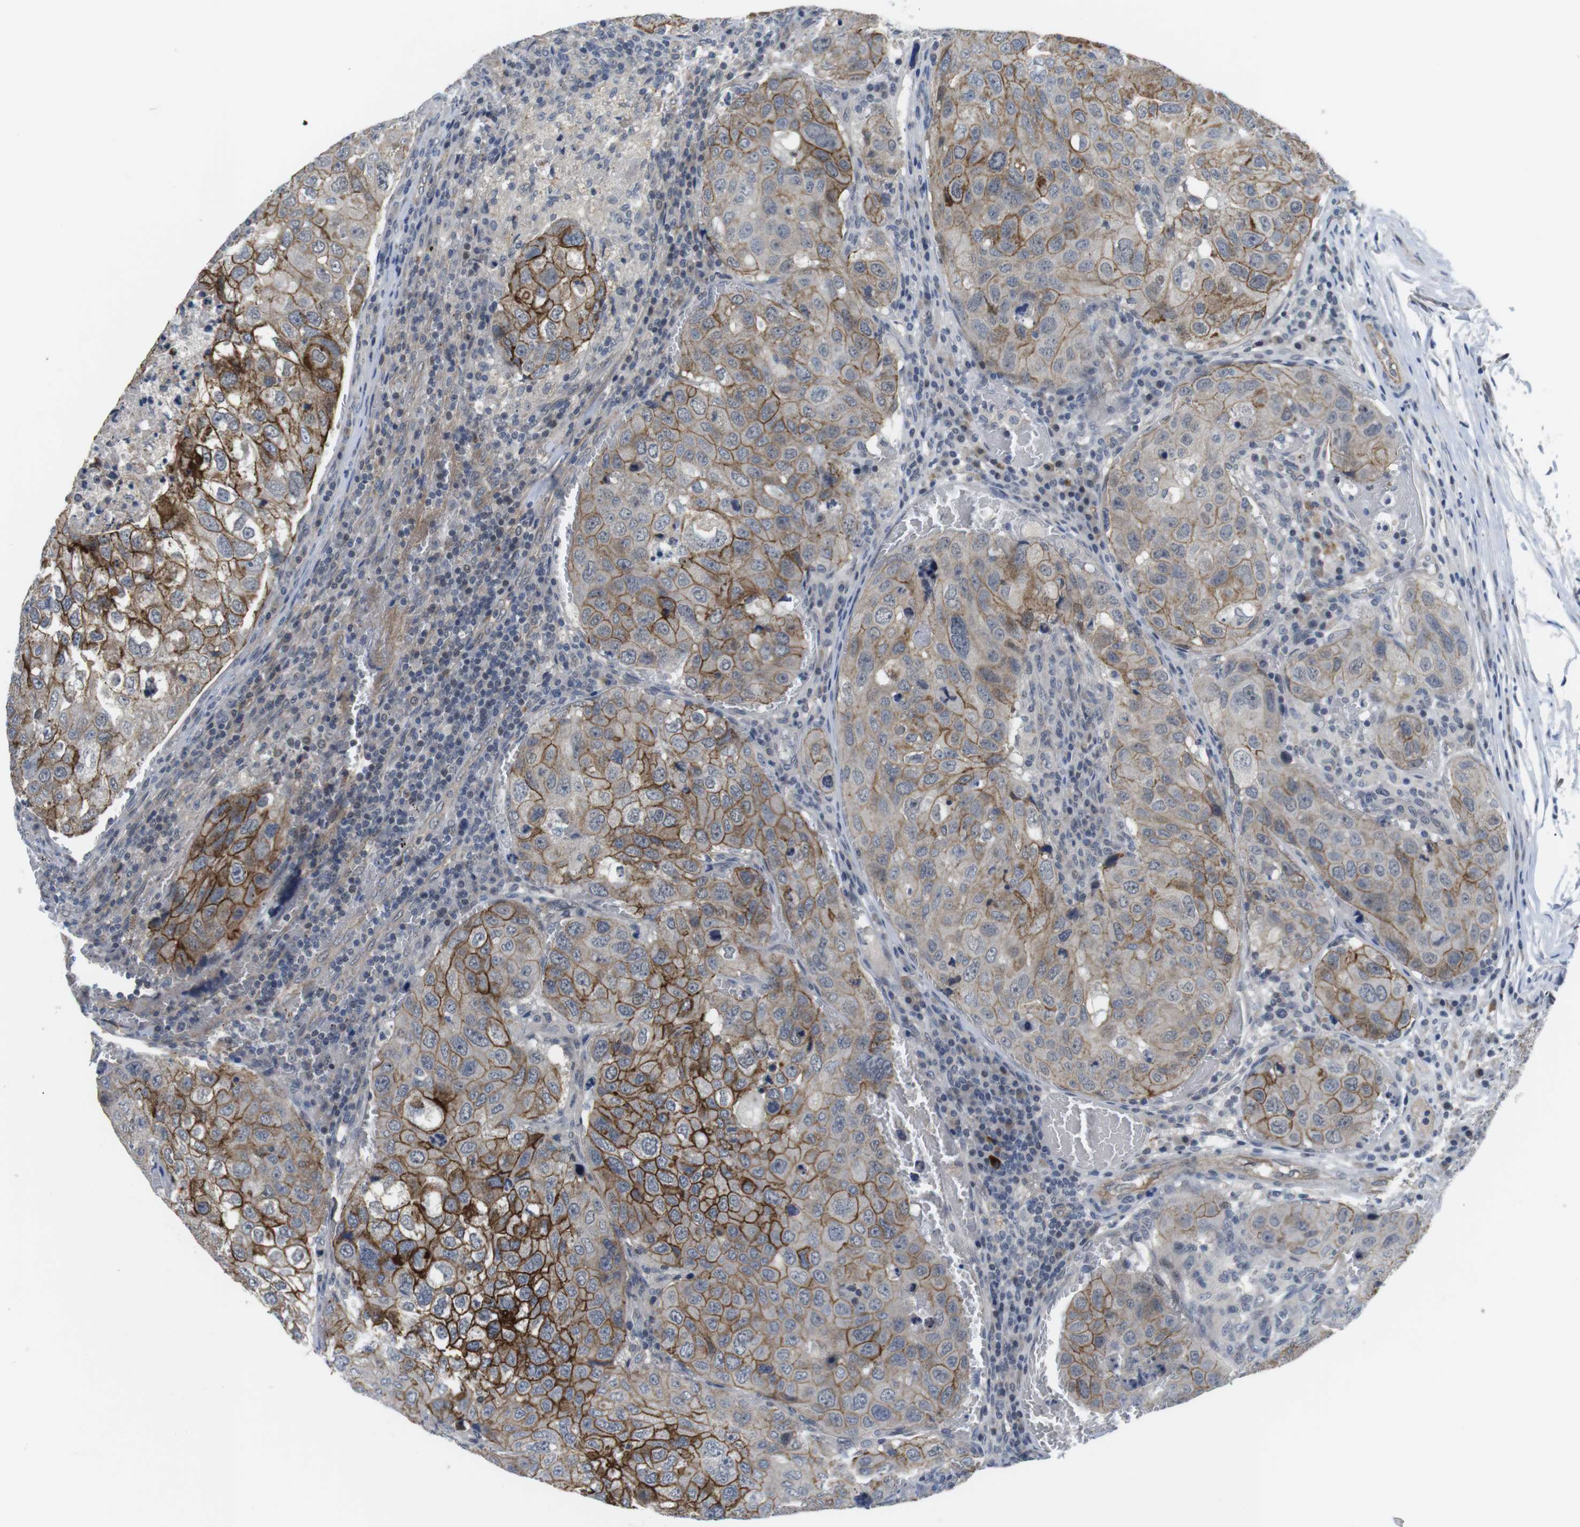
{"staining": {"intensity": "strong", "quantity": "25%-75%", "location": "cytoplasmic/membranous"}, "tissue": "urothelial cancer", "cell_type": "Tumor cells", "image_type": "cancer", "snomed": [{"axis": "morphology", "description": "Urothelial carcinoma, High grade"}, {"axis": "topography", "description": "Lymph node"}, {"axis": "topography", "description": "Urinary bladder"}], "caption": "Human urothelial cancer stained with a brown dye shows strong cytoplasmic/membranous positive positivity in about 25%-75% of tumor cells.", "gene": "NECTIN1", "patient": {"sex": "male", "age": 51}}